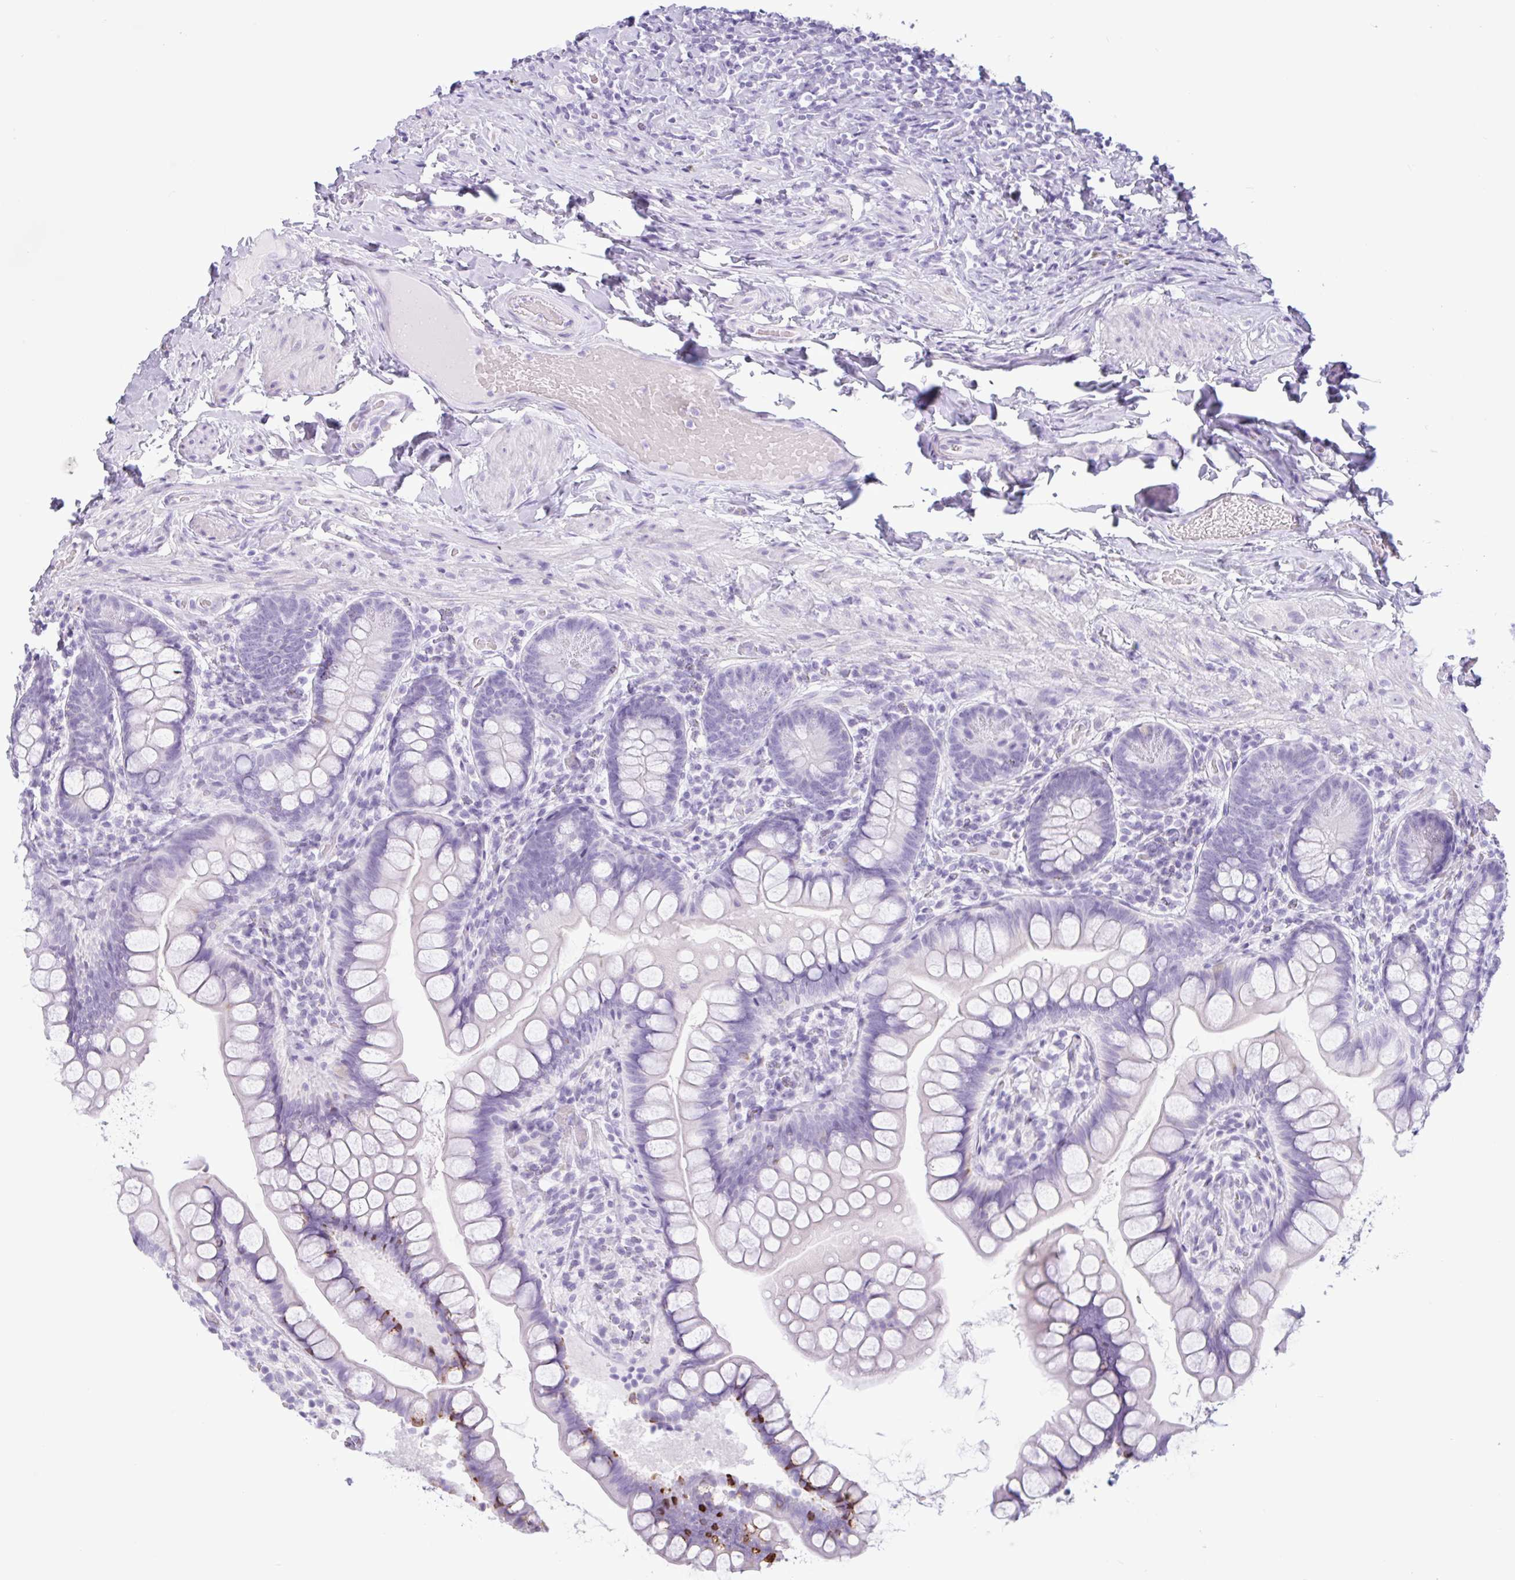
{"staining": {"intensity": "strong", "quantity": "<25%", "location": "cytoplasmic/membranous"}, "tissue": "small intestine", "cell_type": "Glandular cells", "image_type": "normal", "snomed": [{"axis": "morphology", "description": "Normal tissue, NOS"}, {"axis": "topography", "description": "Small intestine"}], "caption": "Normal small intestine displays strong cytoplasmic/membranous expression in about <25% of glandular cells, visualized by immunohistochemistry. Nuclei are stained in blue.", "gene": "CTSE", "patient": {"sex": "male", "age": 70}}